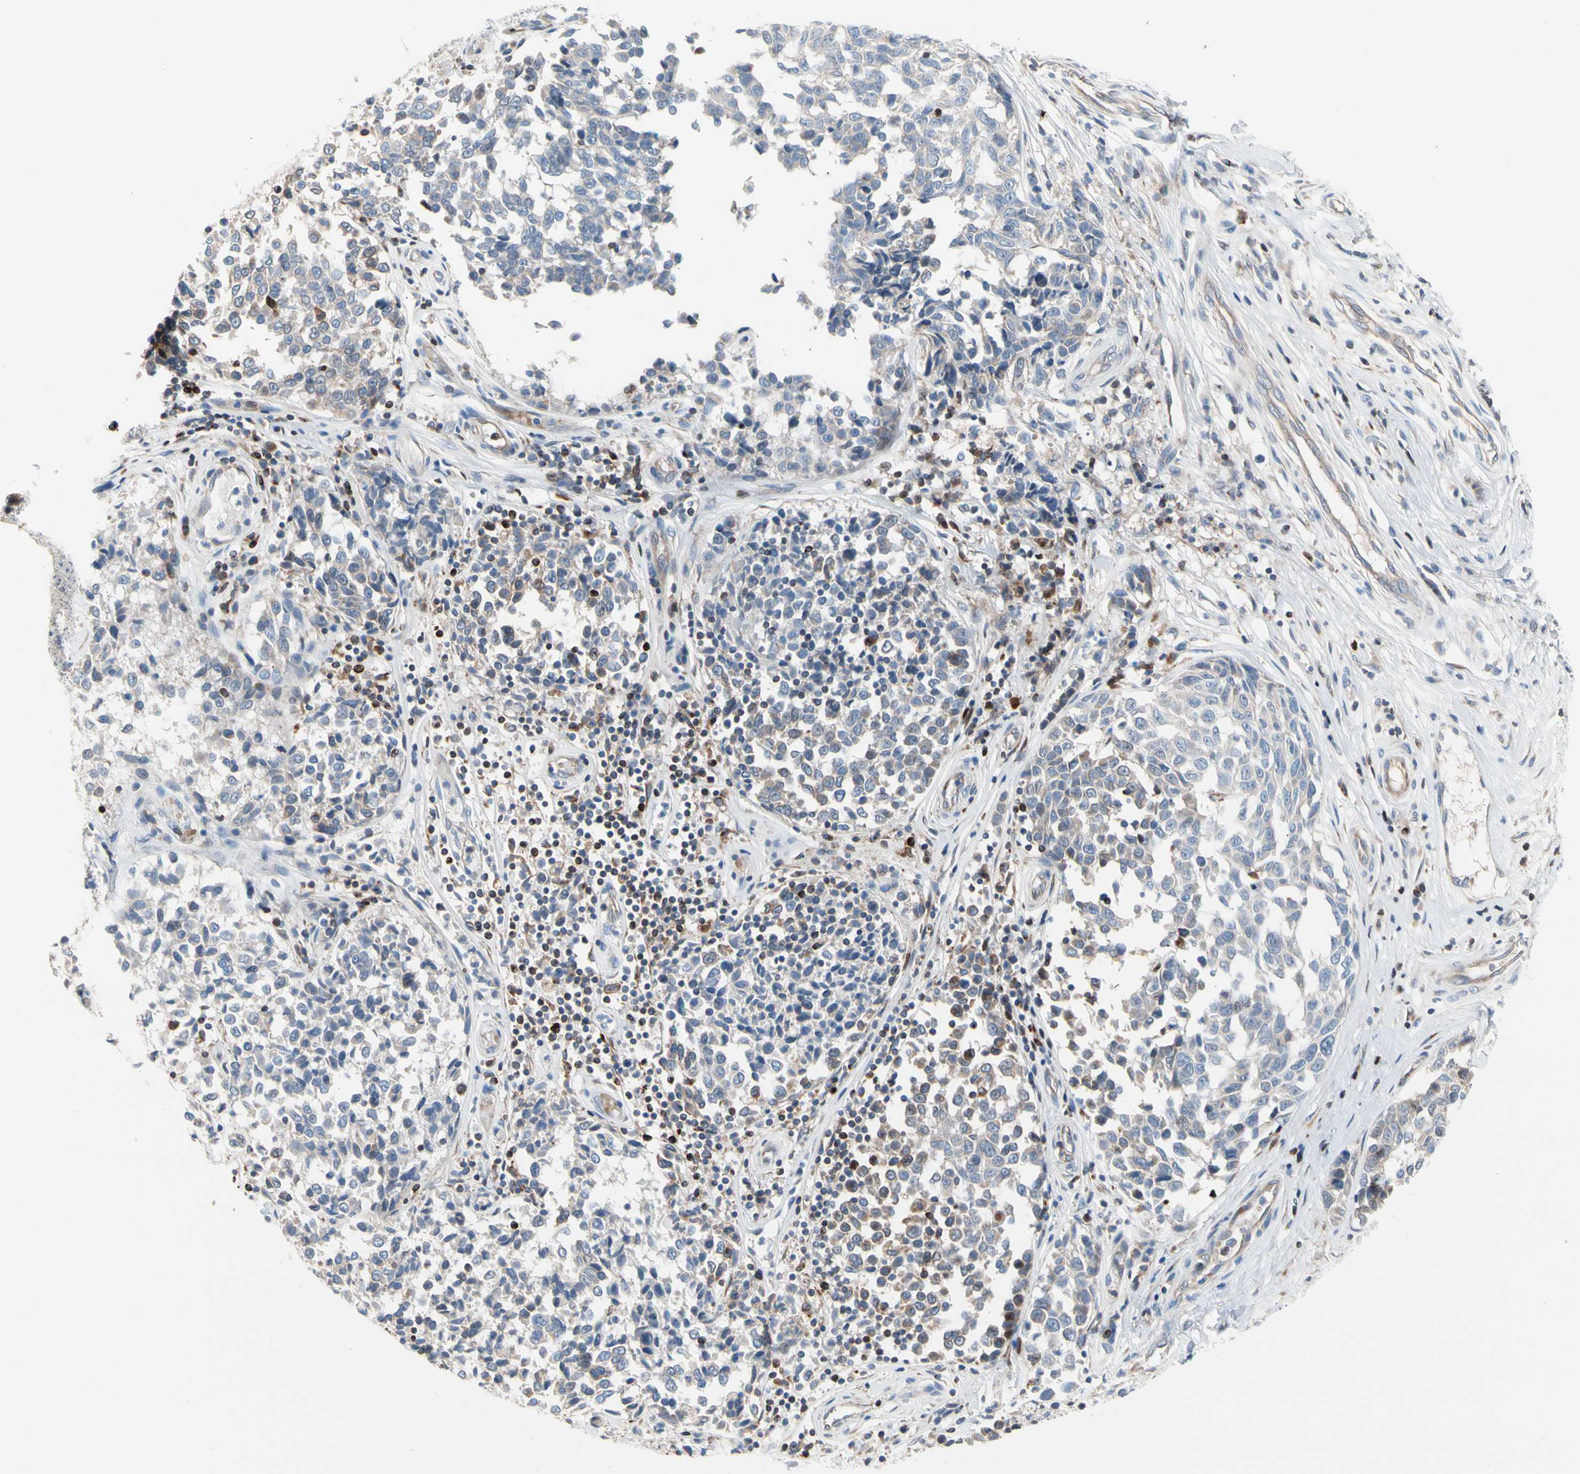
{"staining": {"intensity": "negative", "quantity": "none", "location": "none"}, "tissue": "melanoma", "cell_type": "Tumor cells", "image_type": "cancer", "snomed": [{"axis": "morphology", "description": "Malignant melanoma, NOS"}, {"axis": "topography", "description": "Skin"}], "caption": "Immunohistochemistry (IHC) of melanoma exhibits no staining in tumor cells. The staining is performed using DAB (3,3'-diaminobenzidine) brown chromogen with nuclei counter-stained in using hematoxylin.", "gene": "MAP3K3", "patient": {"sex": "female", "age": 64}}